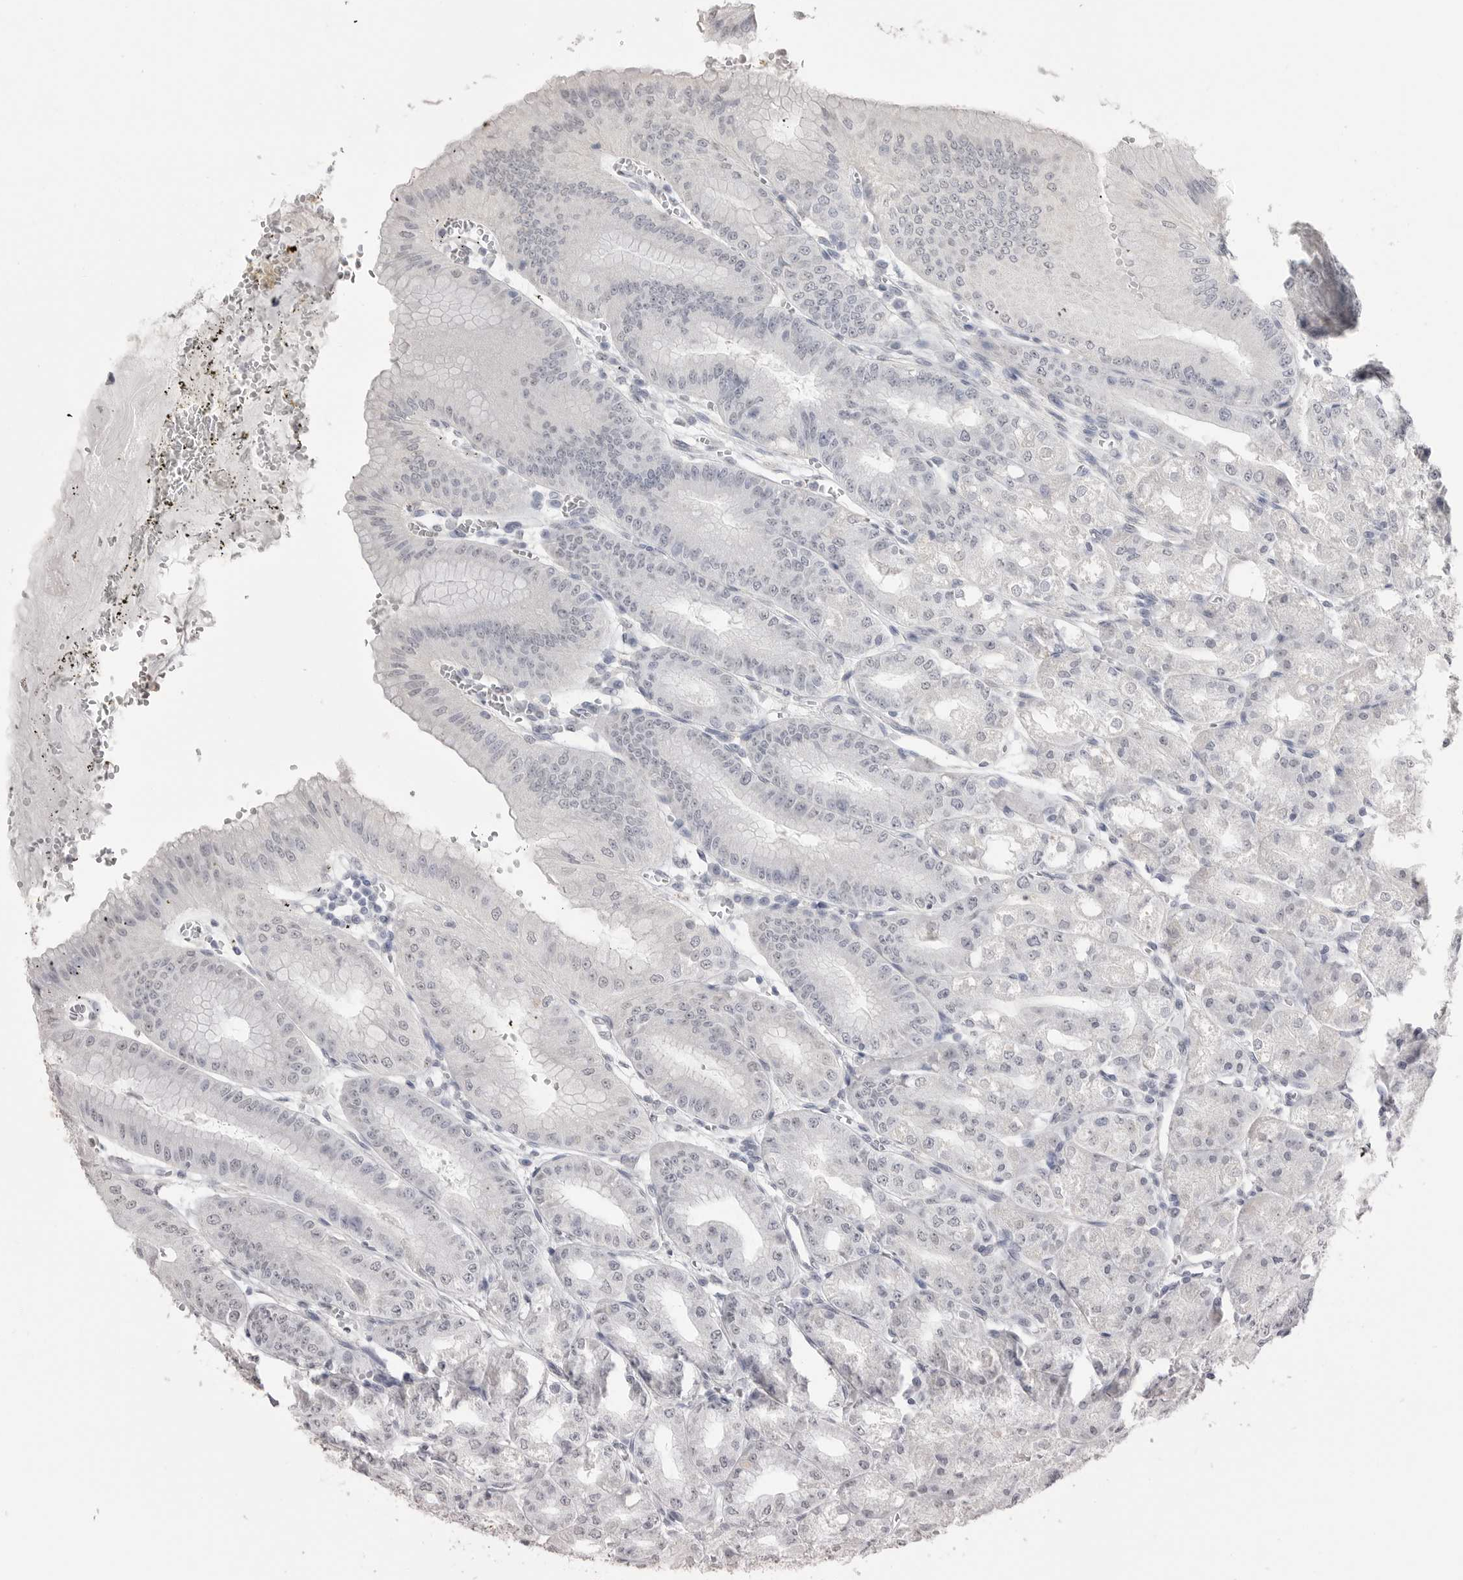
{"staining": {"intensity": "weak", "quantity": "<25%", "location": "nuclear"}, "tissue": "stomach", "cell_type": "Glandular cells", "image_type": "normal", "snomed": [{"axis": "morphology", "description": "Normal tissue, NOS"}, {"axis": "topography", "description": "Stomach, lower"}], "caption": "Image shows no protein expression in glandular cells of benign stomach. The staining was performed using DAB to visualize the protein expression in brown, while the nuclei were stained in blue with hematoxylin (Magnification: 20x).", "gene": "ICAM5", "patient": {"sex": "male", "age": 71}}